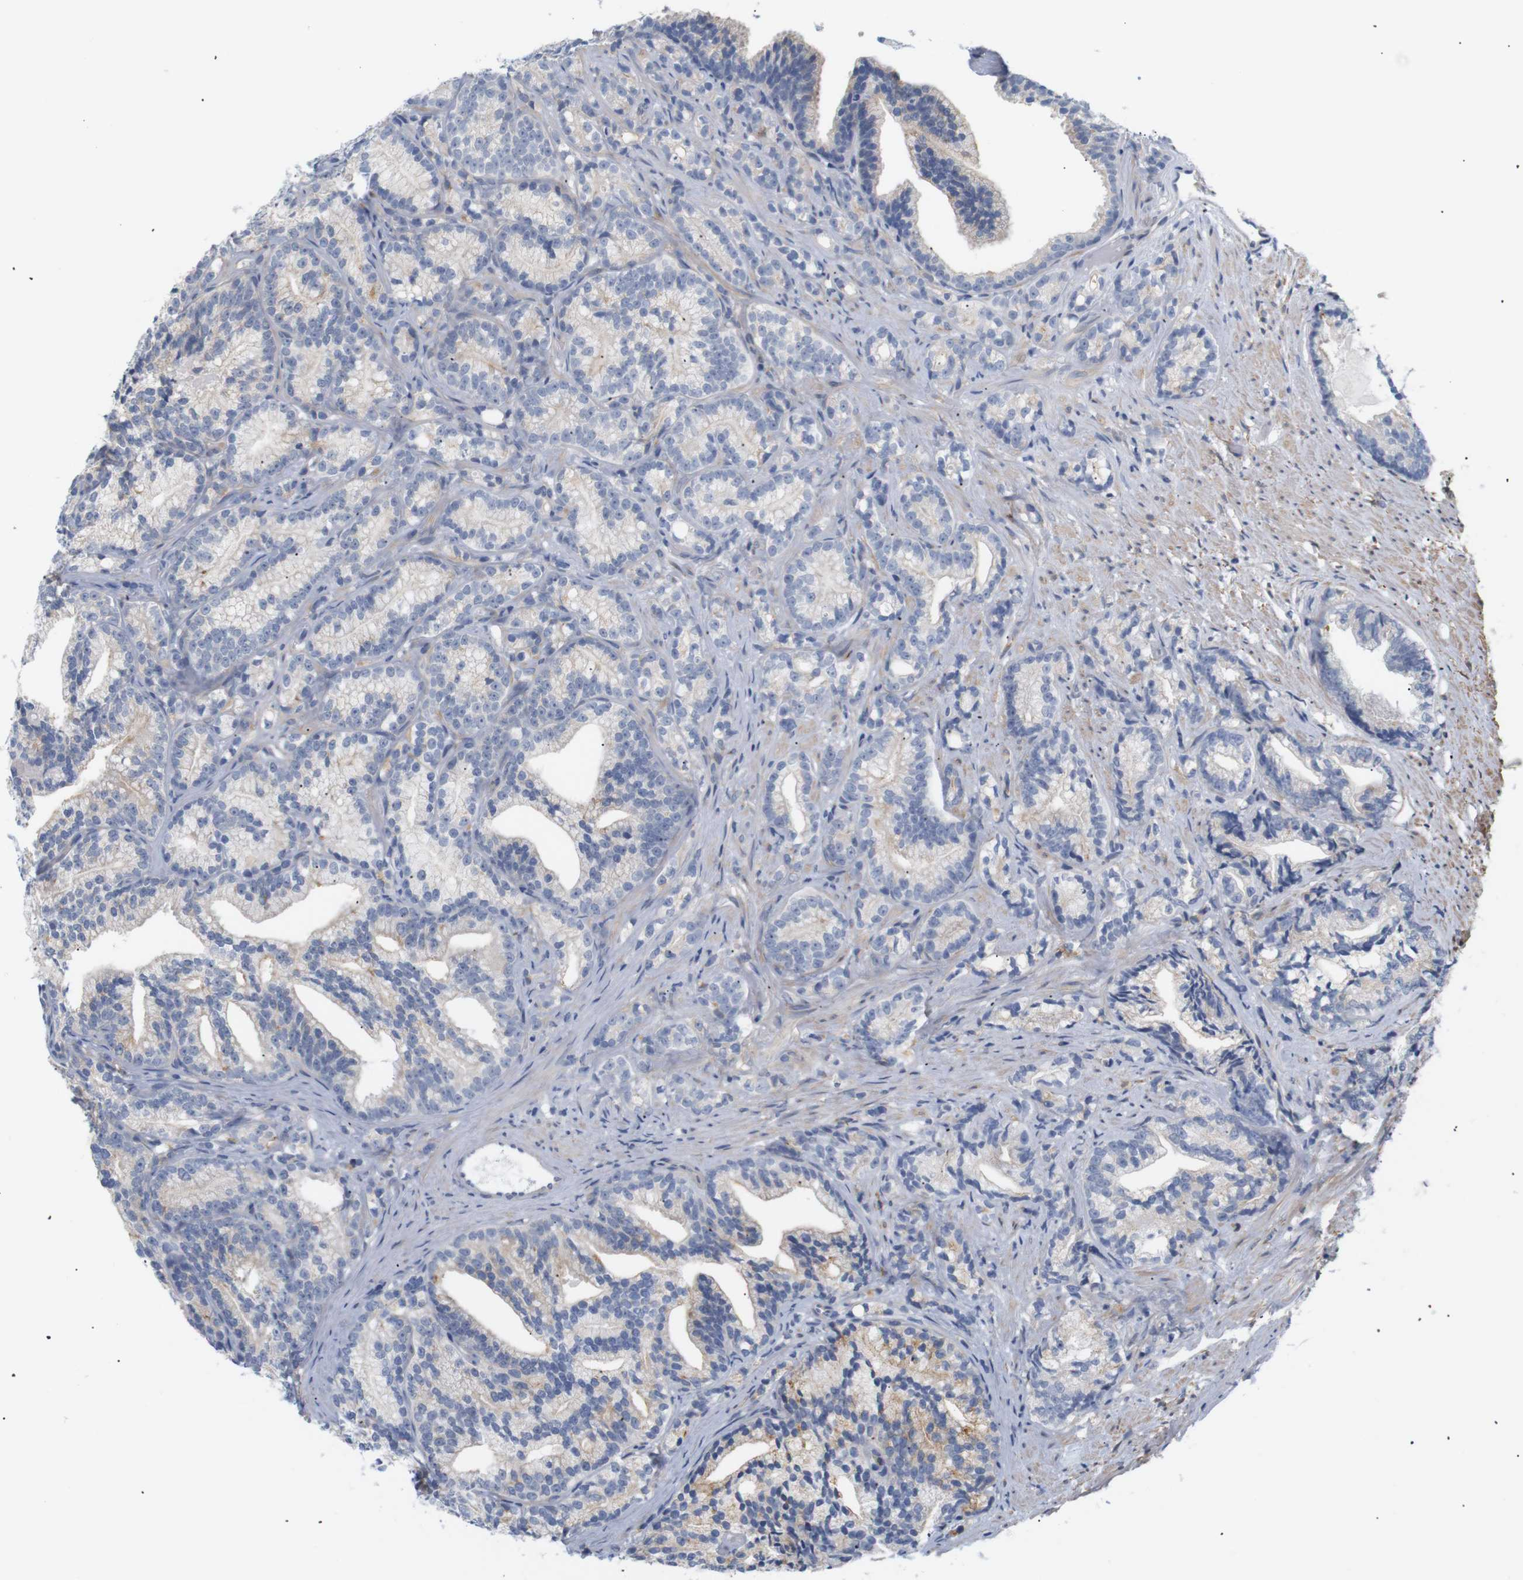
{"staining": {"intensity": "weak", "quantity": "<25%", "location": "cytoplasmic/membranous"}, "tissue": "prostate cancer", "cell_type": "Tumor cells", "image_type": "cancer", "snomed": [{"axis": "morphology", "description": "Adenocarcinoma, Low grade"}, {"axis": "topography", "description": "Prostate"}], "caption": "Immunohistochemistry (IHC) of adenocarcinoma (low-grade) (prostate) exhibits no expression in tumor cells.", "gene": "STMN3", "patient": {"sex": "male", "age": 89}}